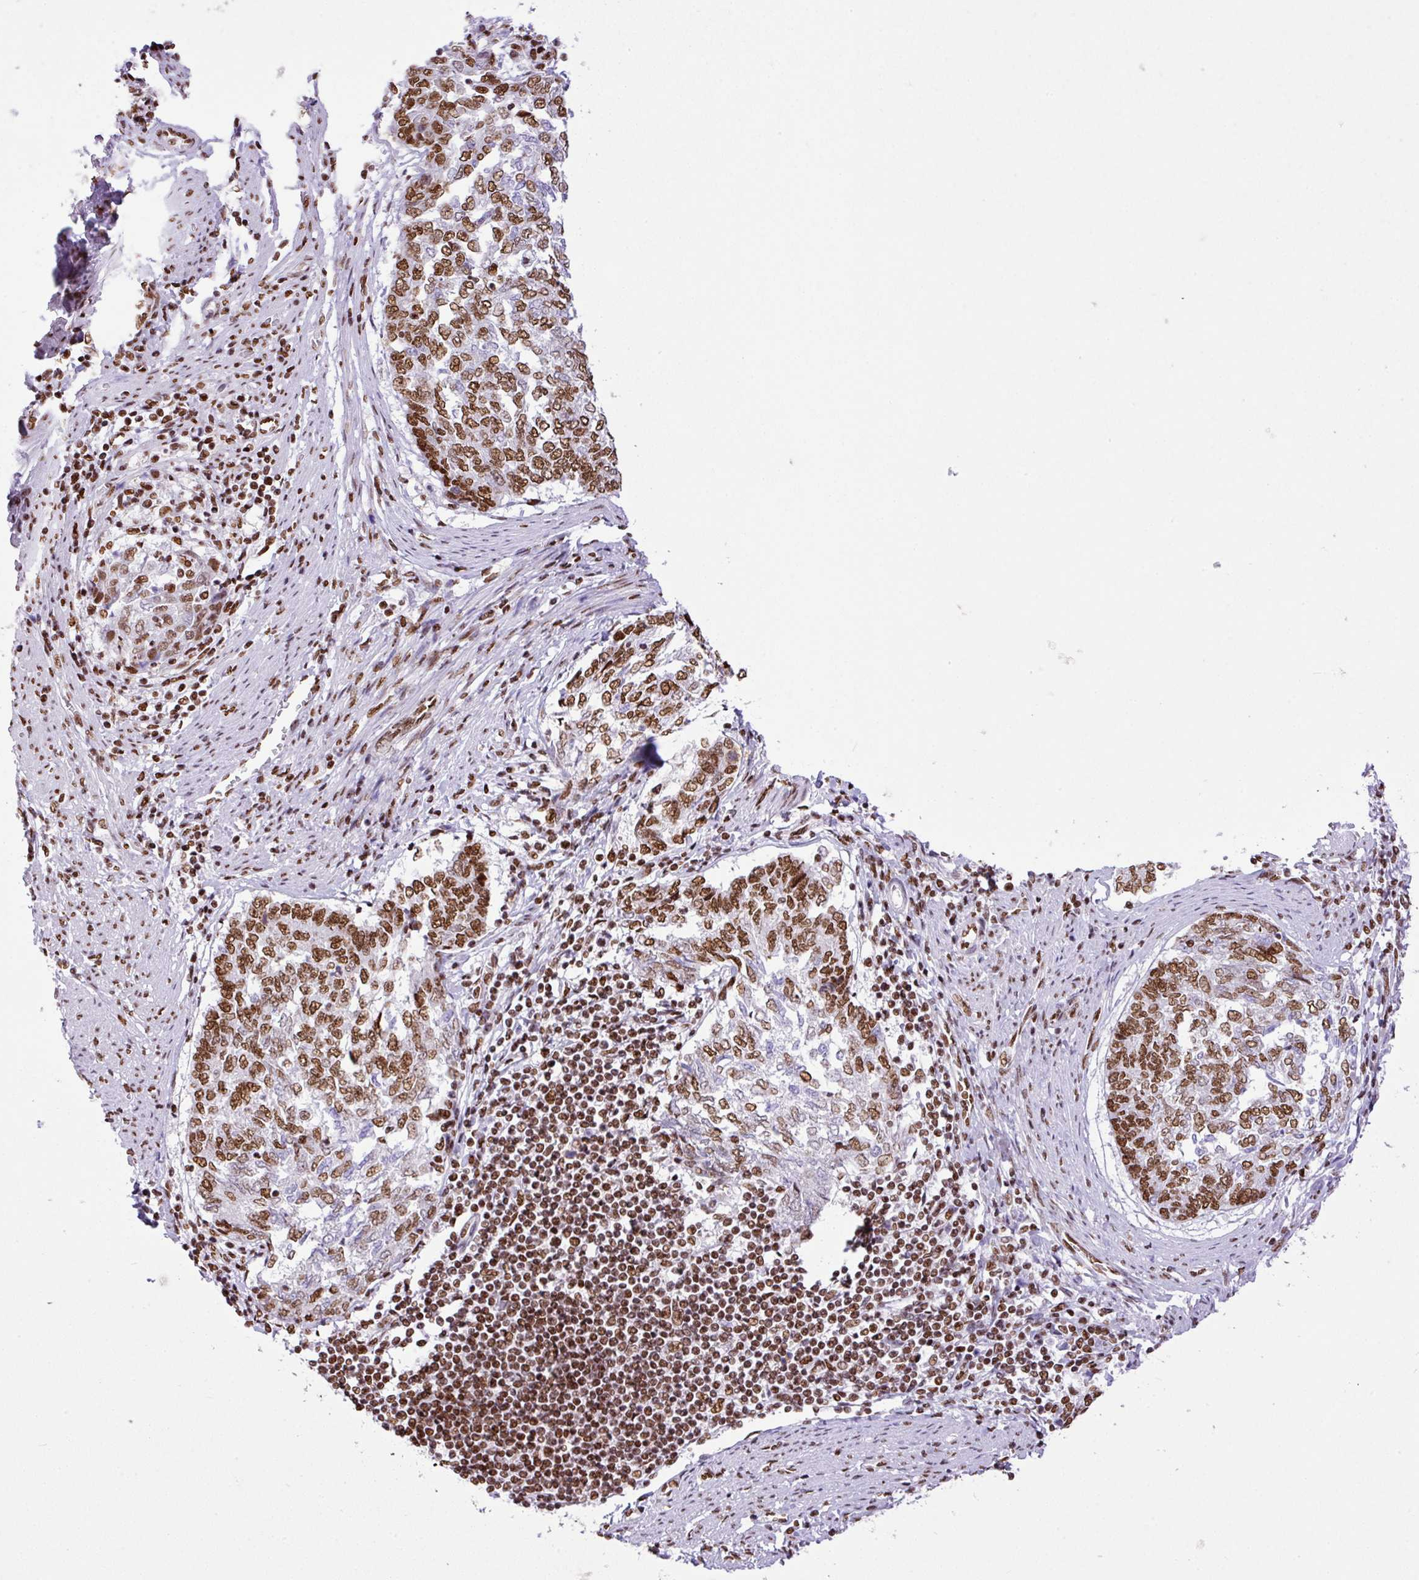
{"staining": {"intensity": "strong", "quantity": ">75%", "location": "nuclear"}, "tissue": "endometrial cancer", "cell_type": "Tumor cells", "image_type": "cancer", "snomed": [{"axis": "morphology", "description": "Adenocarcinoma, NOS"}, {"axis": "topography", "description": "Endometrium"}], "caption": "The photomicrograph displays a brown stain indicating the presence of a protein in the nuclear of tumor cells in endometrial cancer.", "gene": "RARG", "patient": {"sex": "female", "age": 80}}